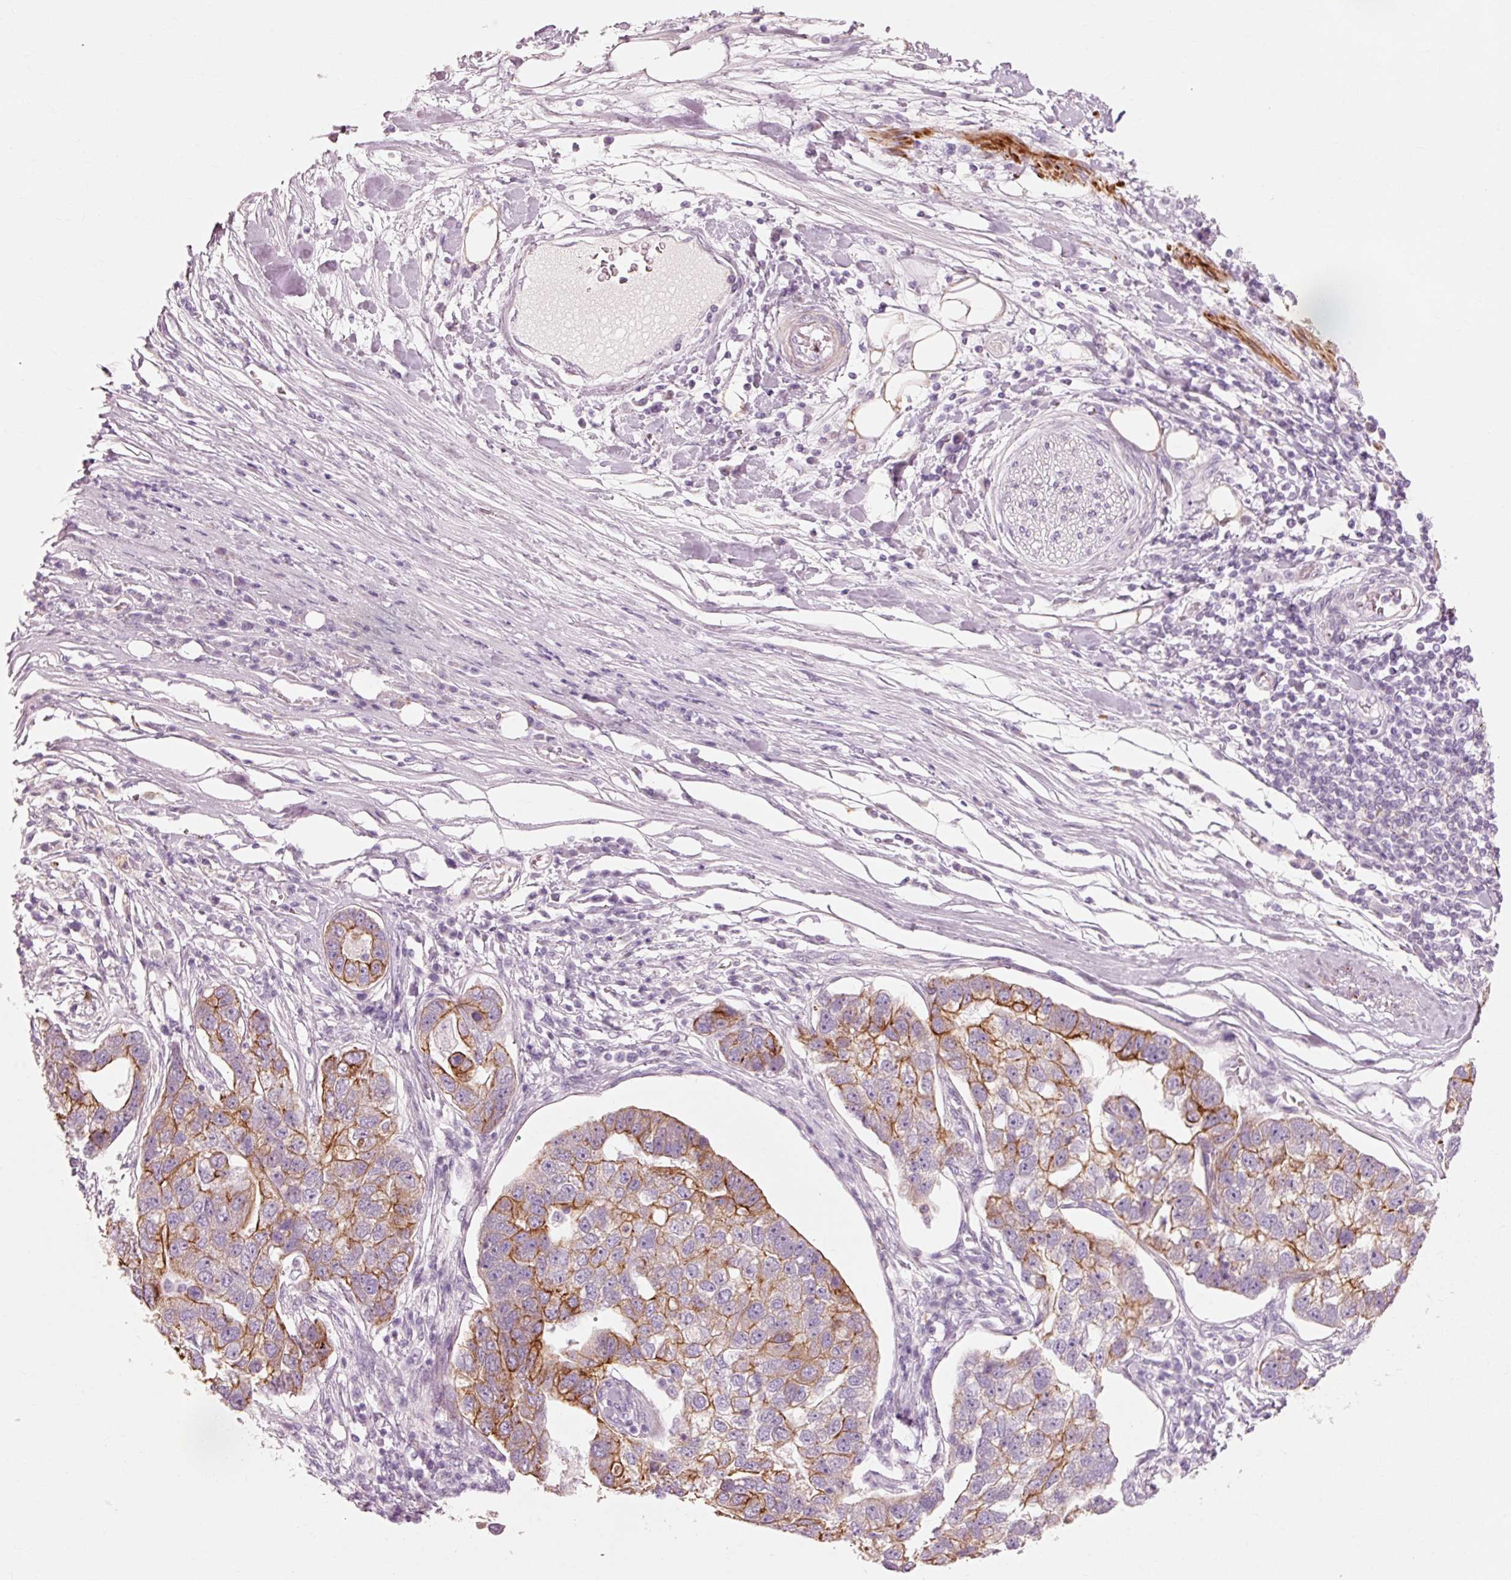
{"staining": {"intensity": "strong", "quantity": "25%-75%", "location": "cytoplasmic/membranous"}, "tissue": "pancreatic cancer", "cell_type": "Tumor cells", "image_type": "cancer", "snomed": [{"axis": "morphology", "description": "Adenocarcinoma, NOS"}, {"axis": "topography", "description": "Pancreas"}], "caption": "Protein staining of pancreatic cancer (adenocarcinoma) tissue reveals strong cytoplasmic/membranous staining in approximately 25%-75% of tumor cells.", "gene": "TRIM73", "patient": {"sex": "female", "age": 61}}